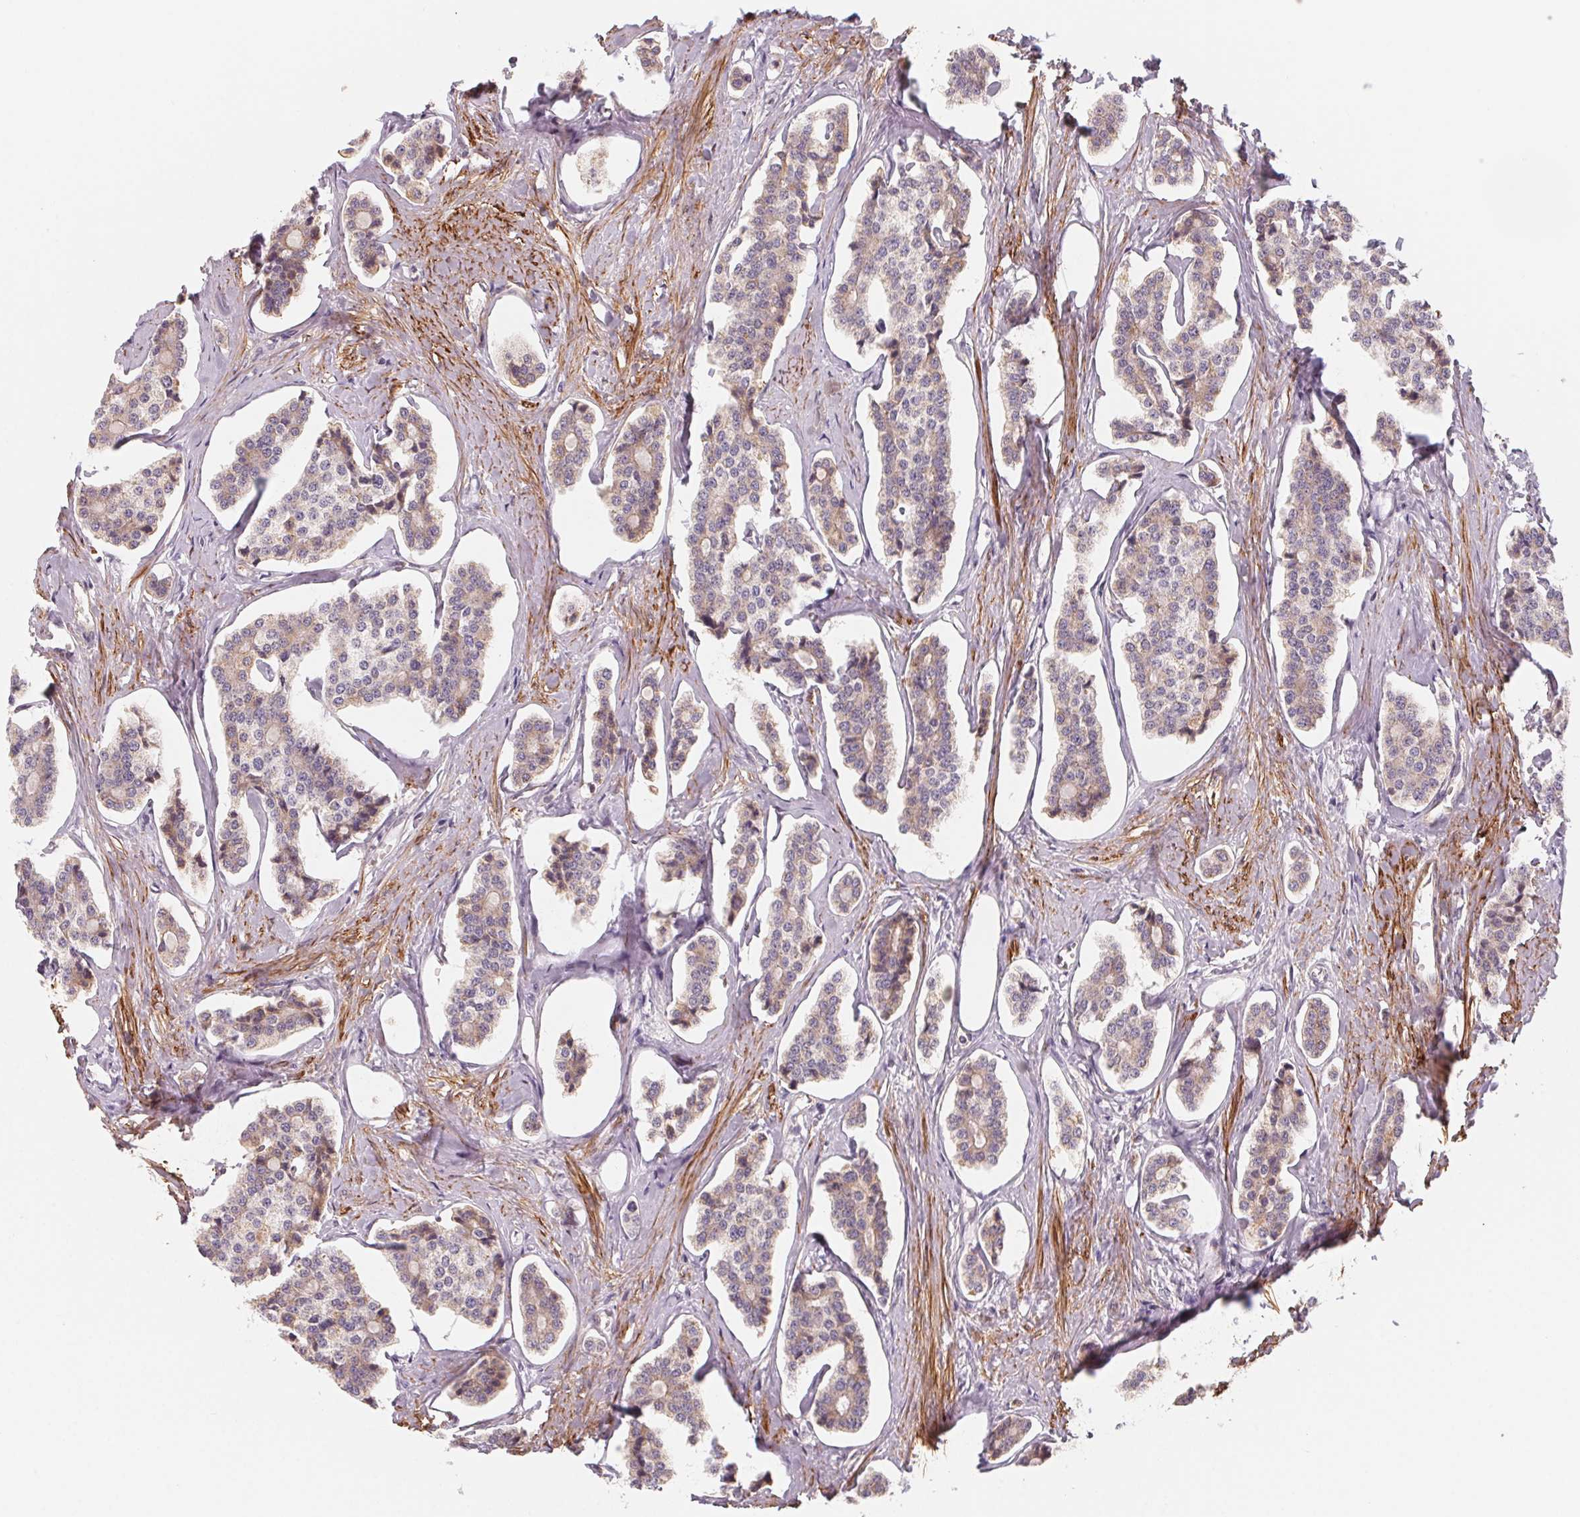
{"staining": {"intensity": "weak", "quantity": "25%-75%", "location": "cytoplasmic/membranous"}, "tissue": "carcinoid", "cell_type": "Tumor cells", "image_type": "cancer", "snomed": [{"axis": "morphology", "description": "Carcinoid, malignant, NOS"}, {"axis": "topography", "description": "Small intestine"}], "caption": "IHC of carcinoid (malignant) displays low levels of weak cytoplasmic/membranous expression in about 25%-75% of tumor cells.", "gene": "CCDC112", "patient": {"sex": "female", "age": 65}}